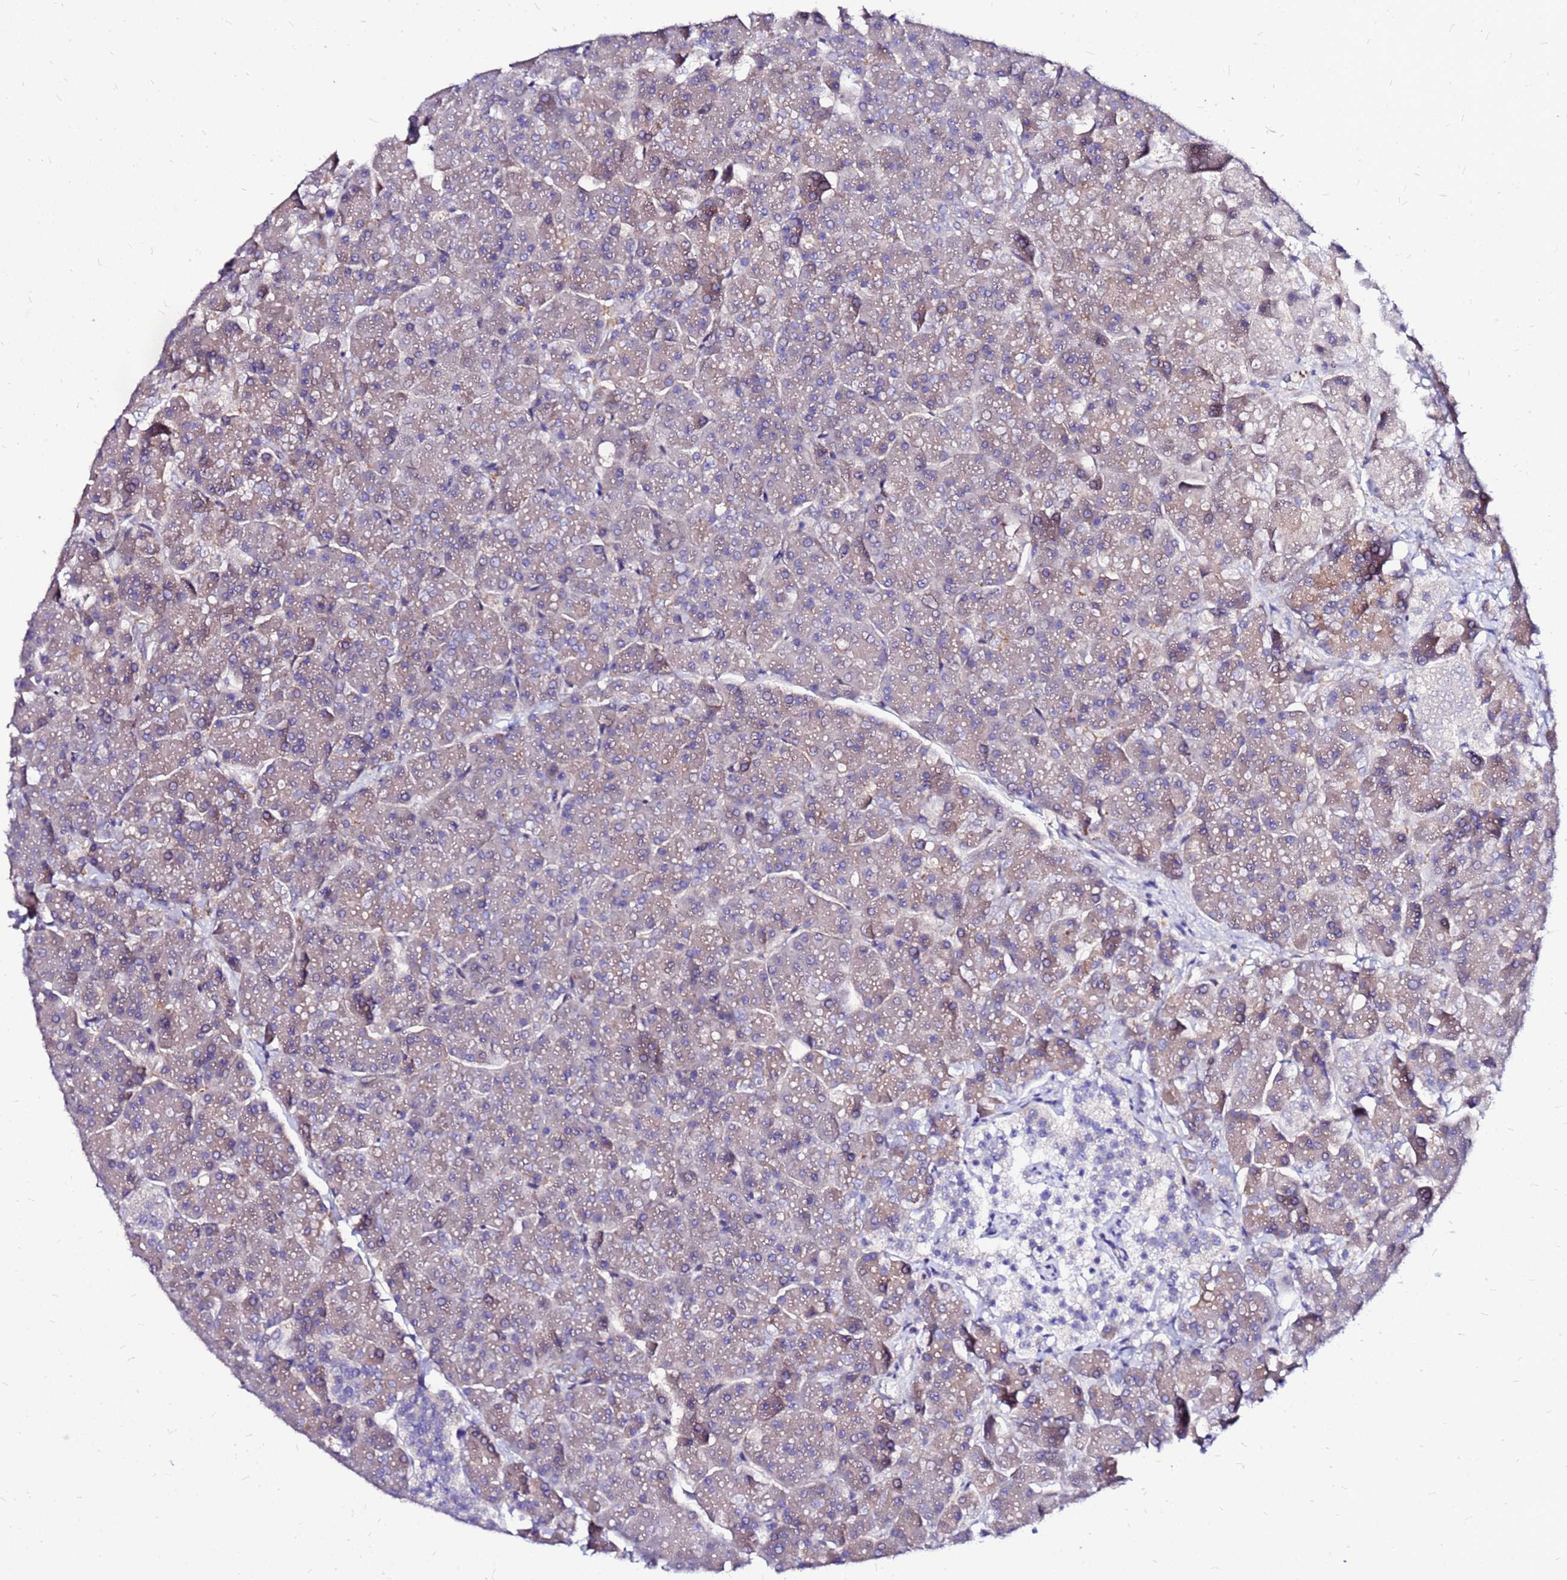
{"staining": {"intensity": "moderate", "quantity": "25%-75%", "location": "cytoplasmic/membranous"}, "tissue": "pancreas", "cell_type": "Exocrine glandular cells", "image_type": "normal", "snomed": [{"axis": "morphology", "description": "Normal tissue, NOS"}, {"axis": "topography", "description": "Pancreas"}, {"axis": "topography", "description": "Peripheral nerve tissue"}], "caption": "Benign pancreas was stained to show a protein in brown. There is medium levels of moderate cytoplasmic/membranous staining in approximately 25%-75% of exocrine glandular cells. (DAB IHC with brightfield microscopy, high magnification).", "gene": "ARHGEF35", "patient": {"sex": "male", "age": 54}}